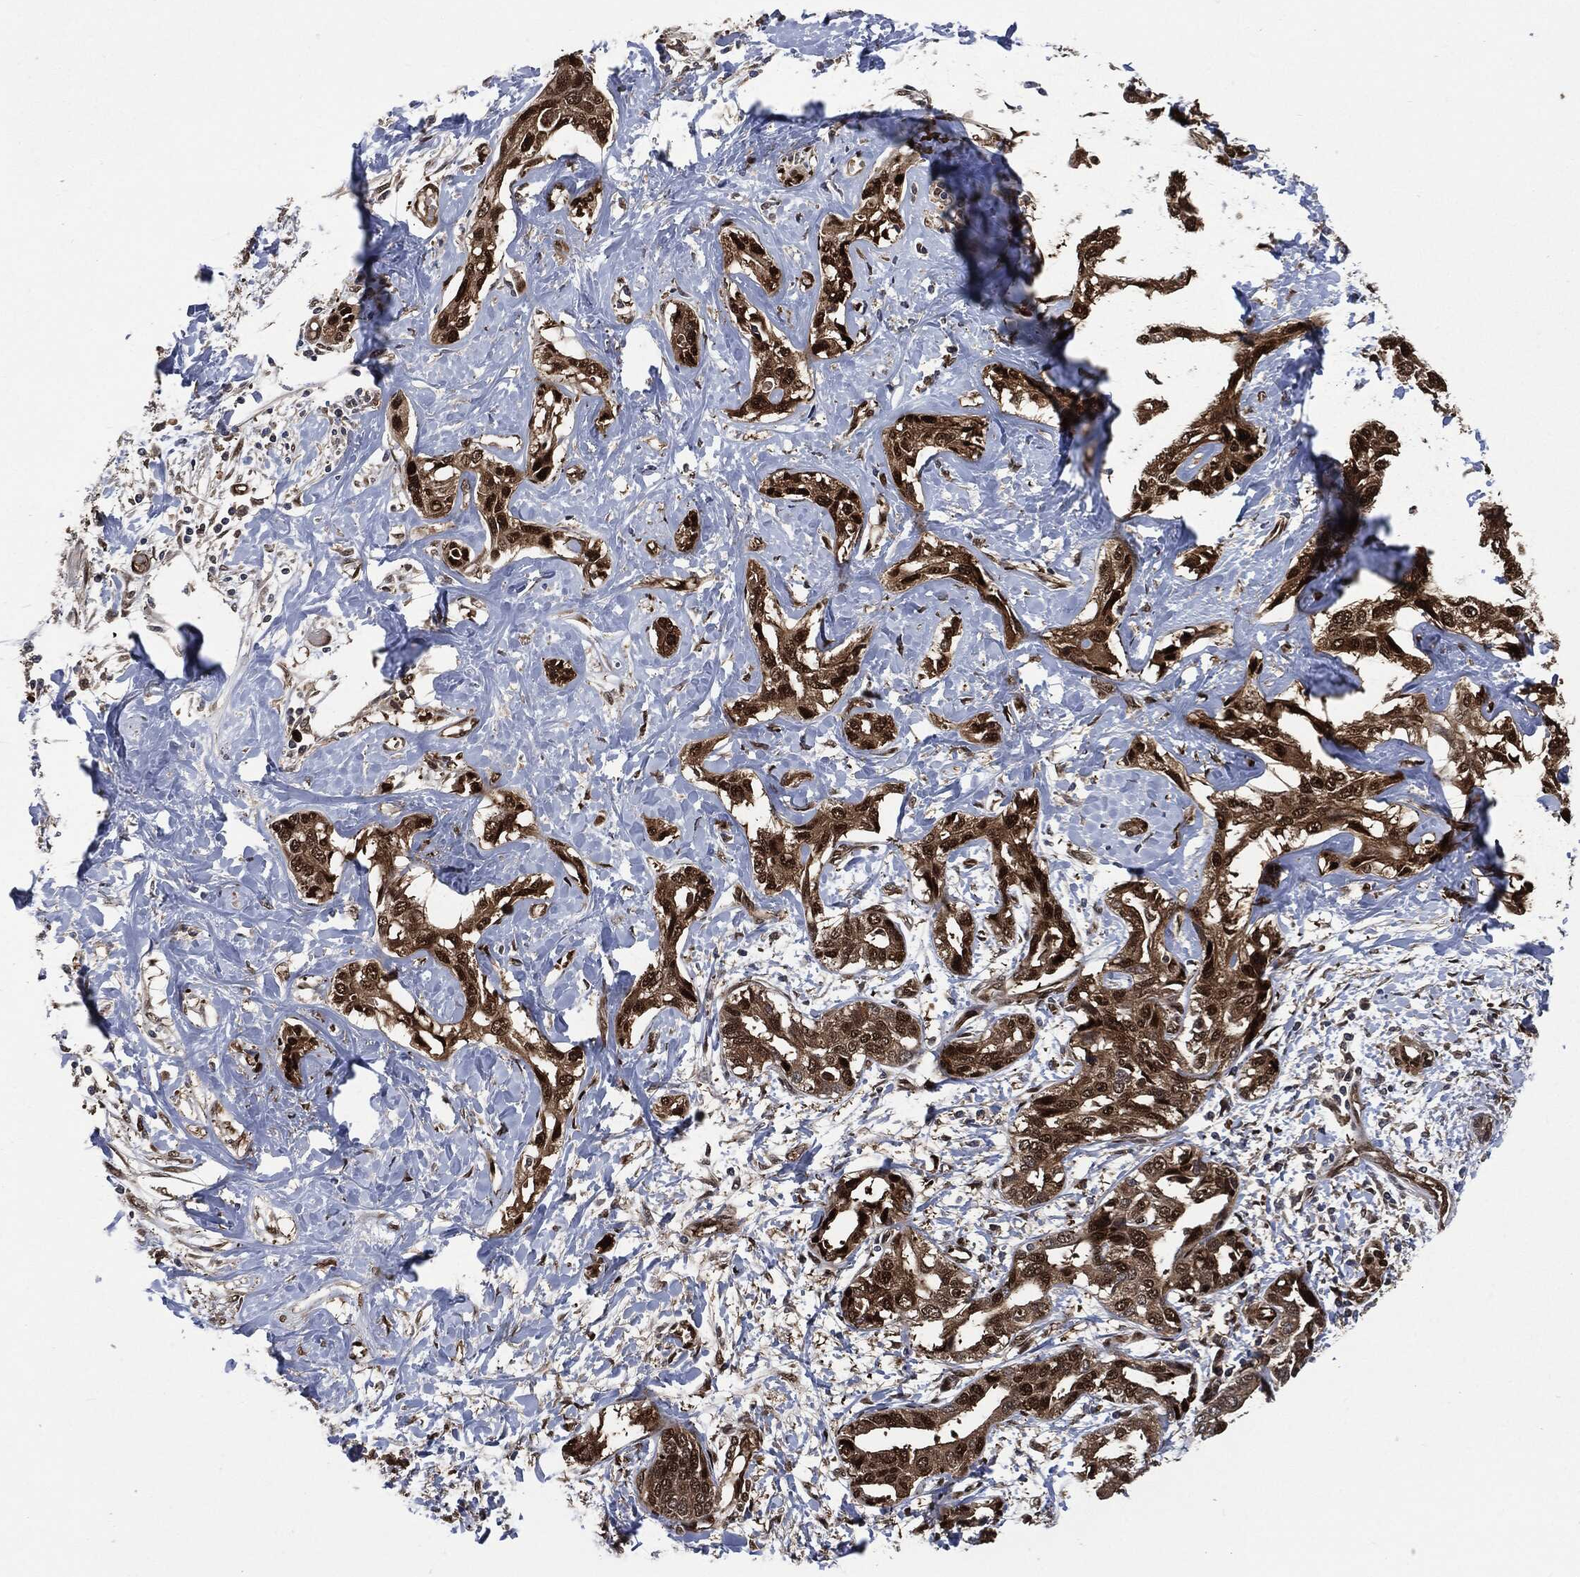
{"staining": {"intensity": "strong", "quantity": "25%-75%", "location": "cytoplasmic/membranous,nuclear"}, "tissue": "liver cancer", "cell_type": "Tumor cells", "image_type": "cancer", "snomed": [{"axis": "morphology", "description": "Cholangiocarcinoma"}, {"axis": "topography", "description": "Liver"}], "caption": "Liver cancer tissue reveals strong cytoplasmic/membranous and nuclear expression in about 25%-75% of tumor cells (brown staining indicates protein expression, while blue staining denotes nuclei).", "gene": "DCTN1", "patient": {"sex": "male", "age": 59}}